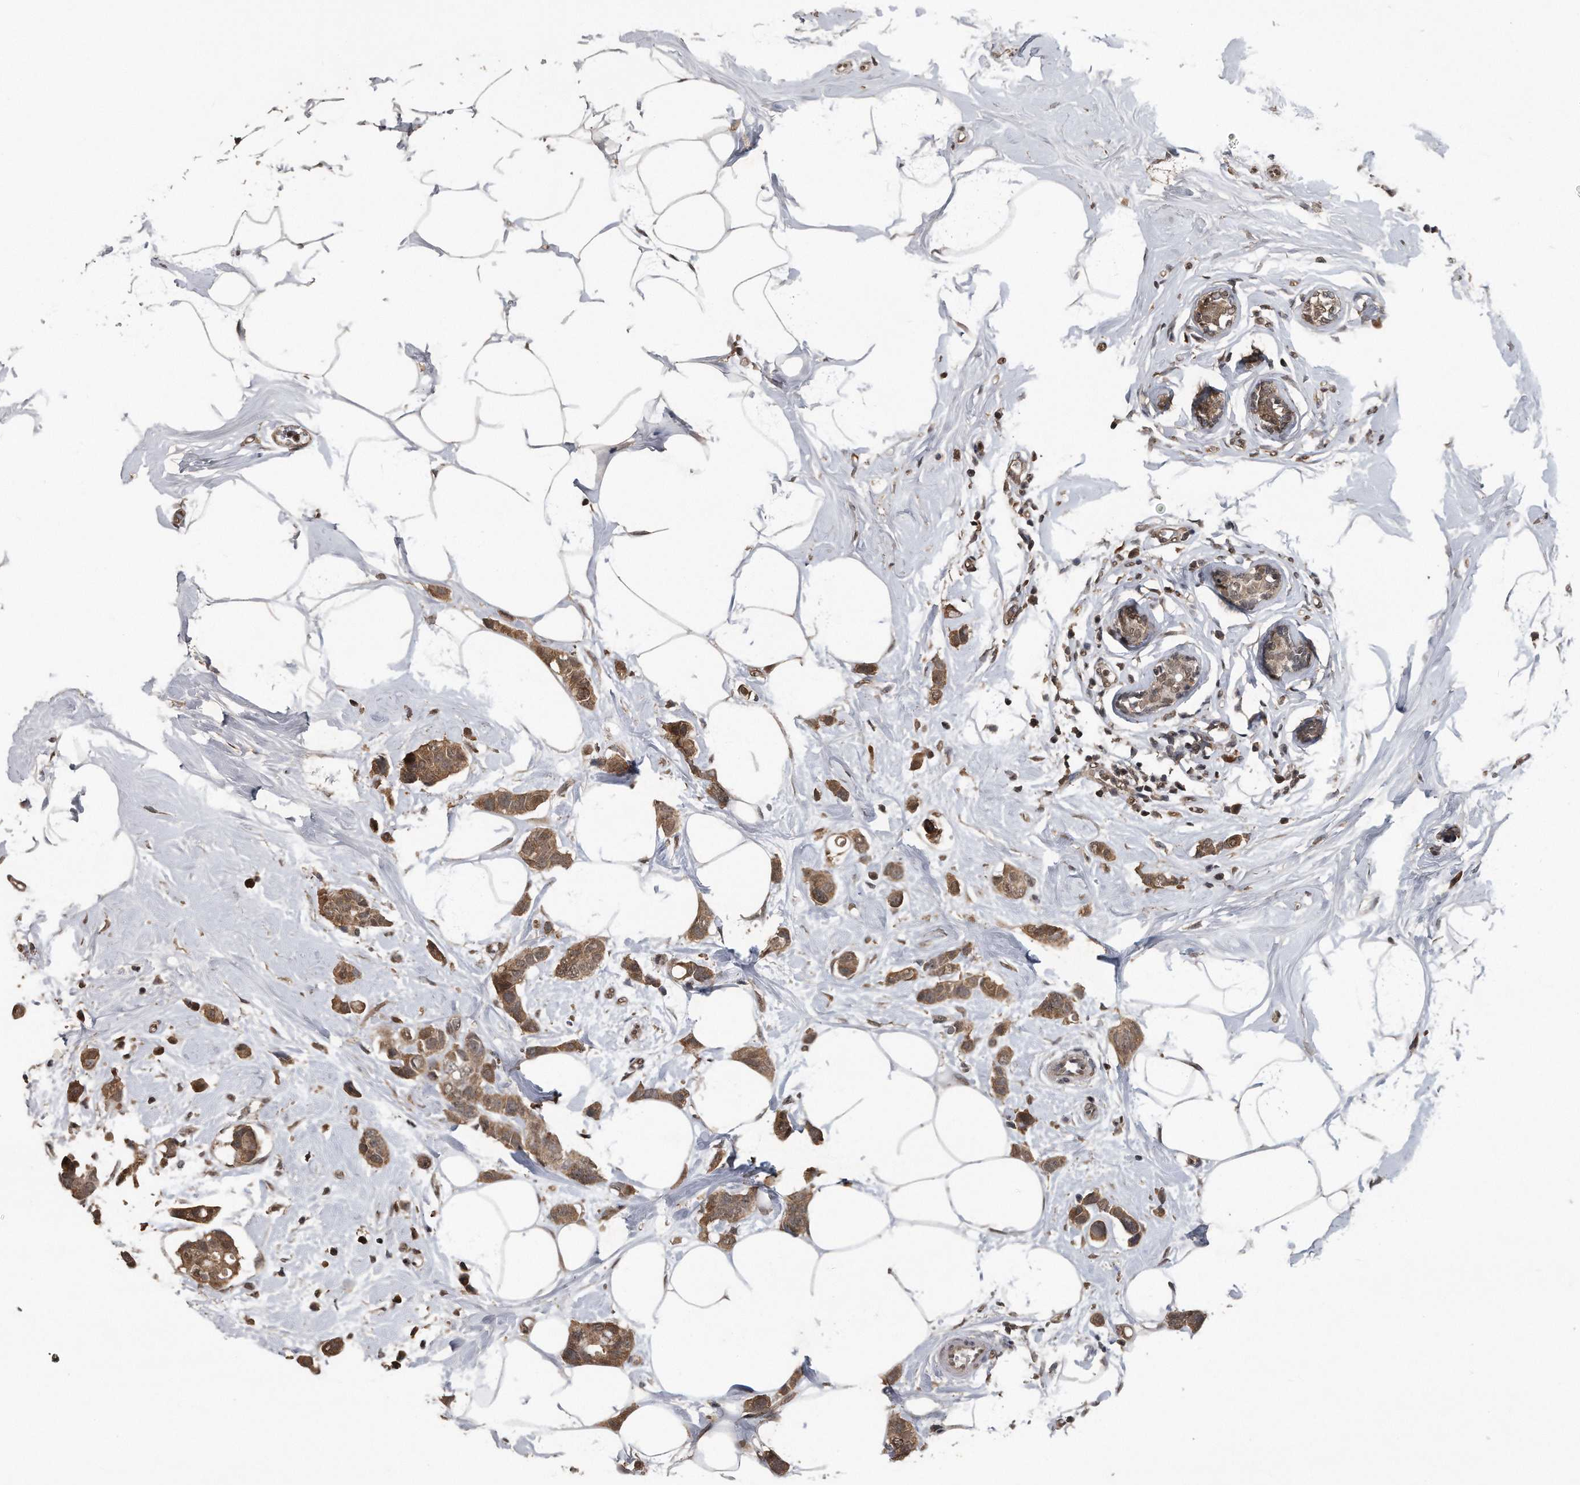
{"staining": {"intensity": "moderate", "quantity": ">75%", "location": "cytoplasmic/membranous"}, "tissue": "breast cancer", "cell_type": "Tumor cells", "image_type": "cancer", "snomed": [{"axis": "morphology", "description": "Normal tissue, NOS"}, {"axis": "morphology", "description": "Duct carcinoma"}, {"axis": "topography", "description": "Breast"}], "caption": "High-magnification brightfield microscopy of invasive ductal carcinoma (breast) stained with DAB (3,3'-diaminobenzidine) (brown) and counterstained with hematoxylin (blue). tumor cells exhibit moderate cytoplasmic/membranous positivity is identified in about>75% of cells.", "gene": "CRYZL1", "patient": {"sex": "female", "age": 50}}